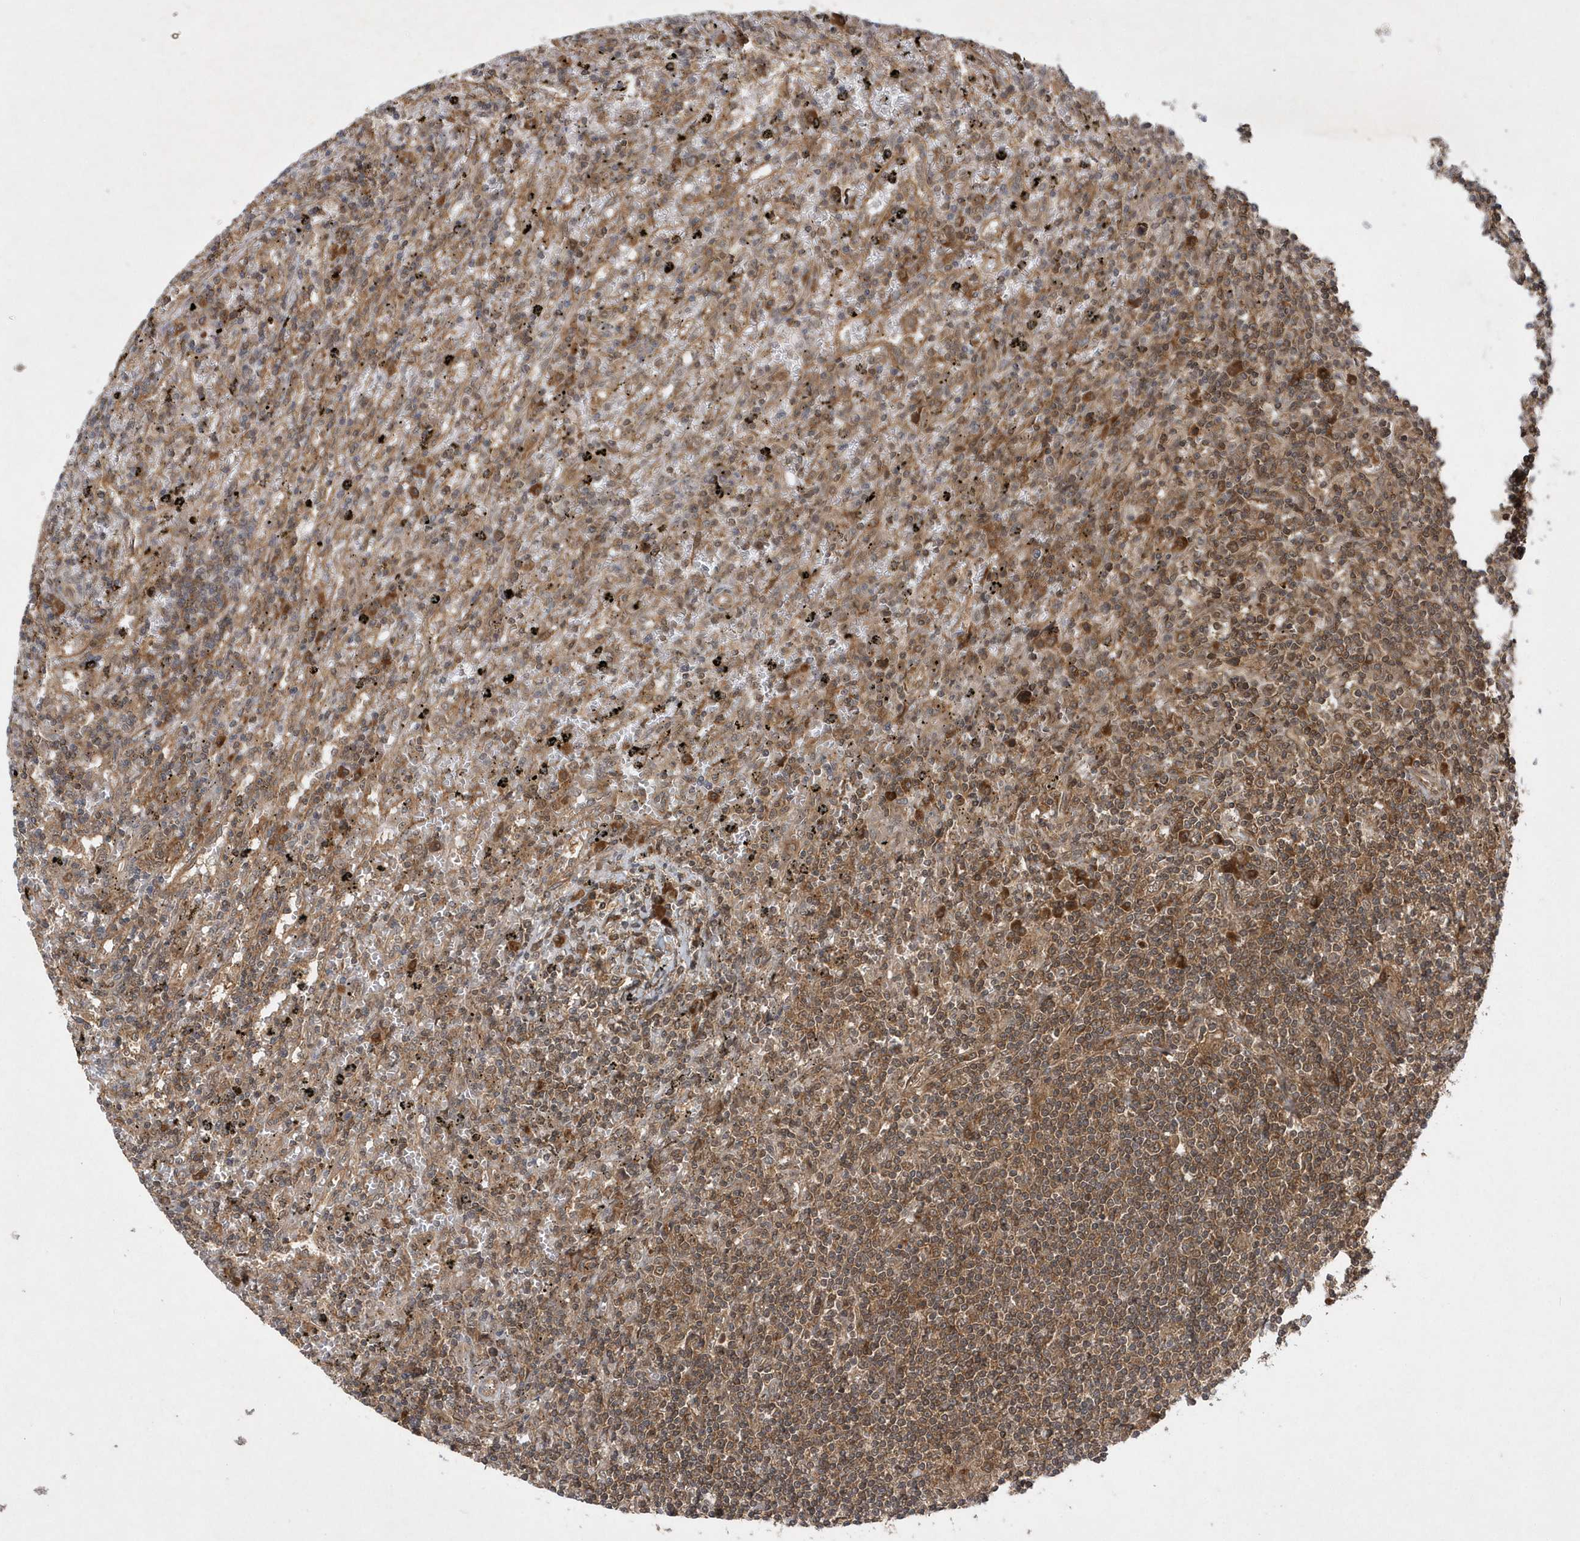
{"staining": {"intensity": "moderate", "quantity": ">75%", "location": "cytoplasmic/membranous"}, "tissue": "lymphoma", "cell_type": "Tumor cells", "image_type": "cancer", "snomed": [{"axis": "morphology", "description": "Malignant lymphoma, non-Hodgkin's type, Low grade"}, {"axis": "topography", "description": "Spleen"}], "caption": "Immunohistochemistry photomicrograph of neoplastic tissue: lymphoma stained using IHC demonstrates medium levels of moderate protein expression localized specifically in the cytoplasmic/membranous of tumor cells, appearing as a cytoplasmic/membranous brown color.", "gene": "GFM2", "patient": {"sex": "male", "age": 76}}